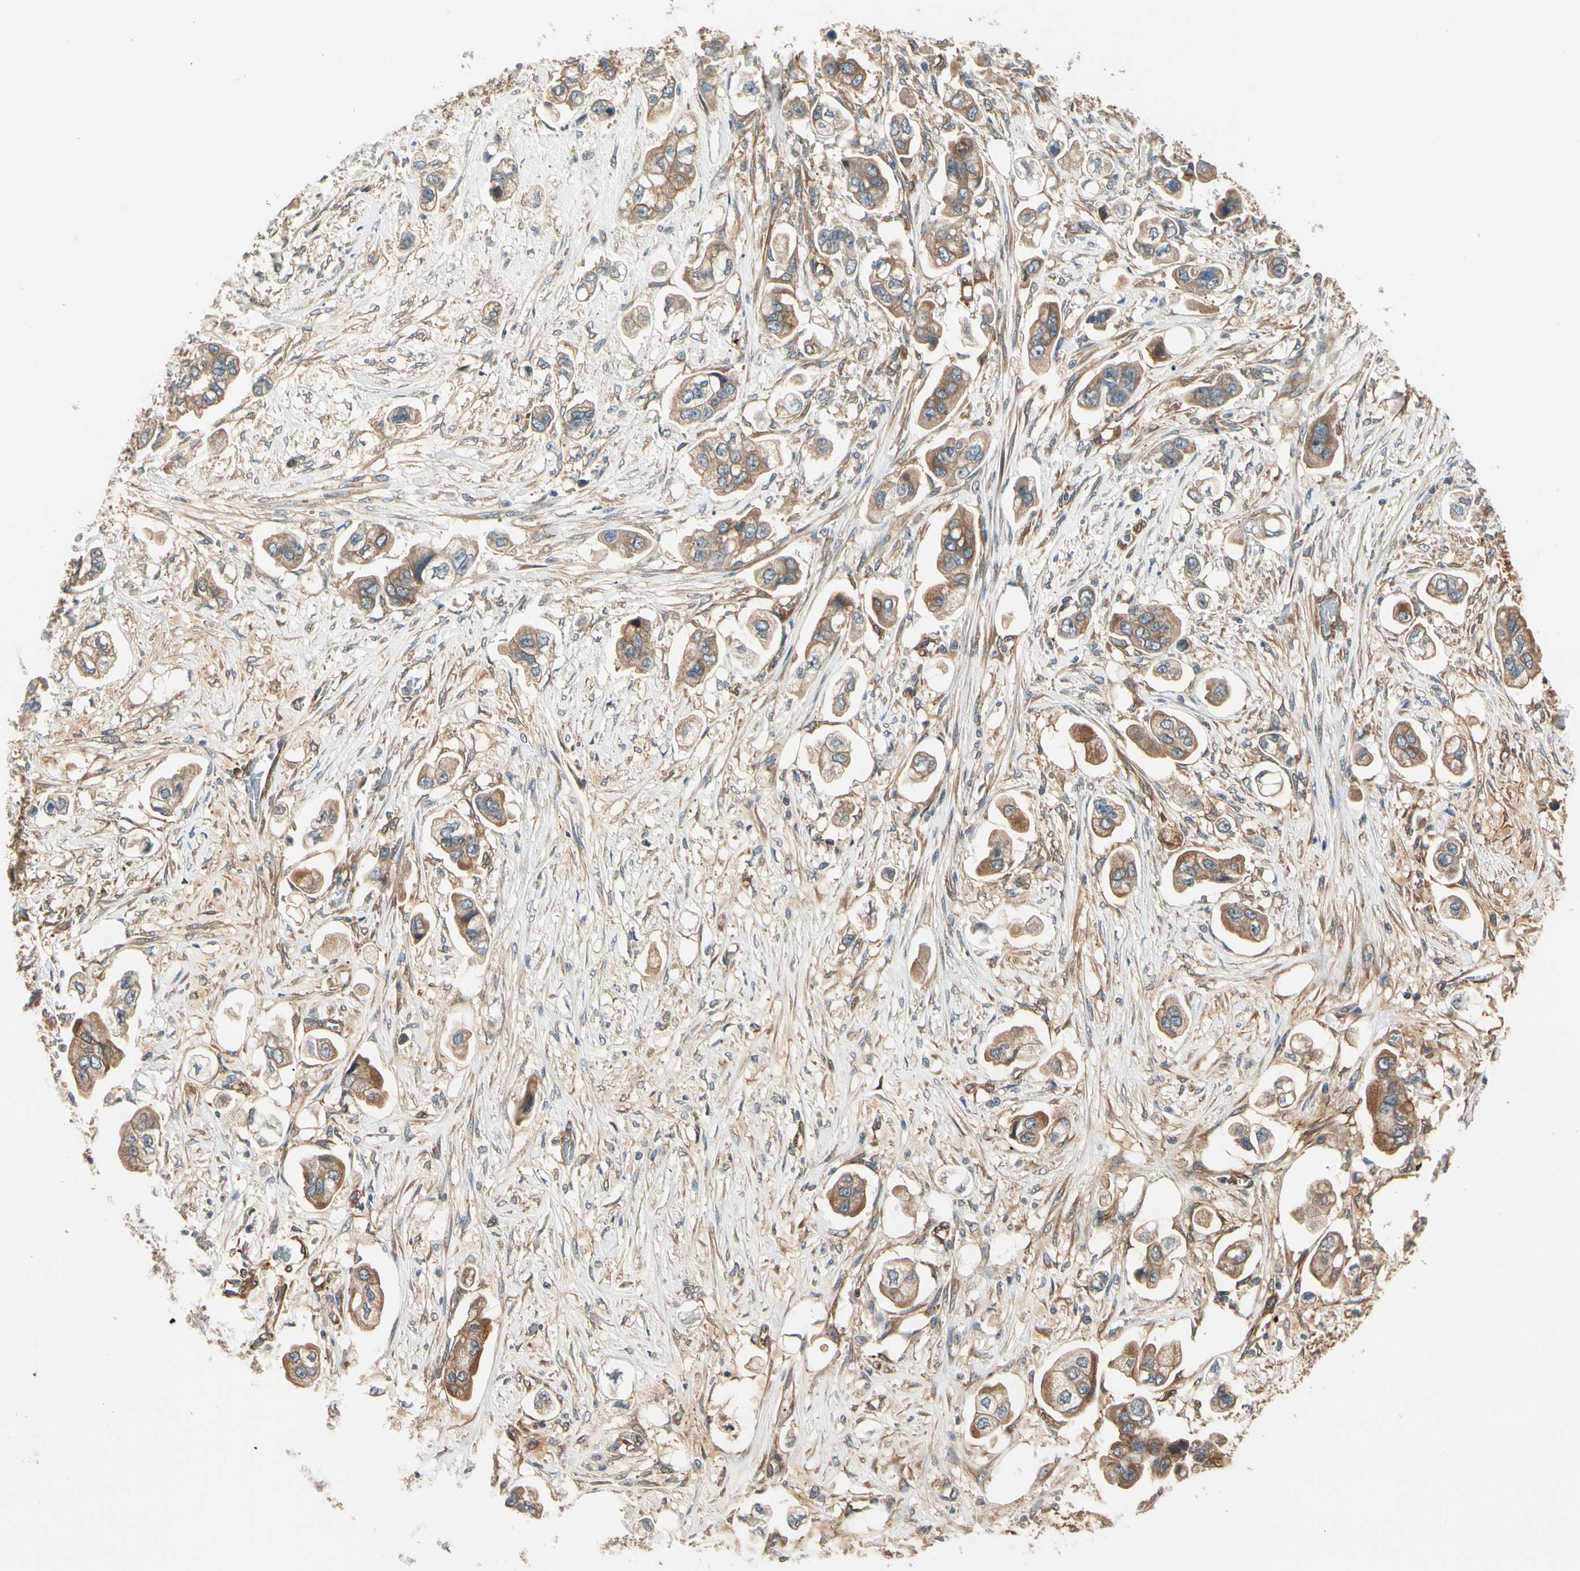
{"staining": {"intensity": "moderate", "quantity": ">75%", "location": "cytoplasmic/membranous"}, "tissue": "stomach cancer", "cell_type": "Tumor cells", "image_type": "cancer", "snomed": [{"axis": "morphology", "description": "Adenocarcinoma, NOS"}, {"axis": "topography", "description": "Stomach"}], "caption": "Stomach cancer was stained to show a protein in brown. There is medium levels of moderate cytoplasmic/membranous positivity in approximately >75% of tumor cells.", "gene": "ROCK2", "patient": {"sex": "male", "age": 62}}